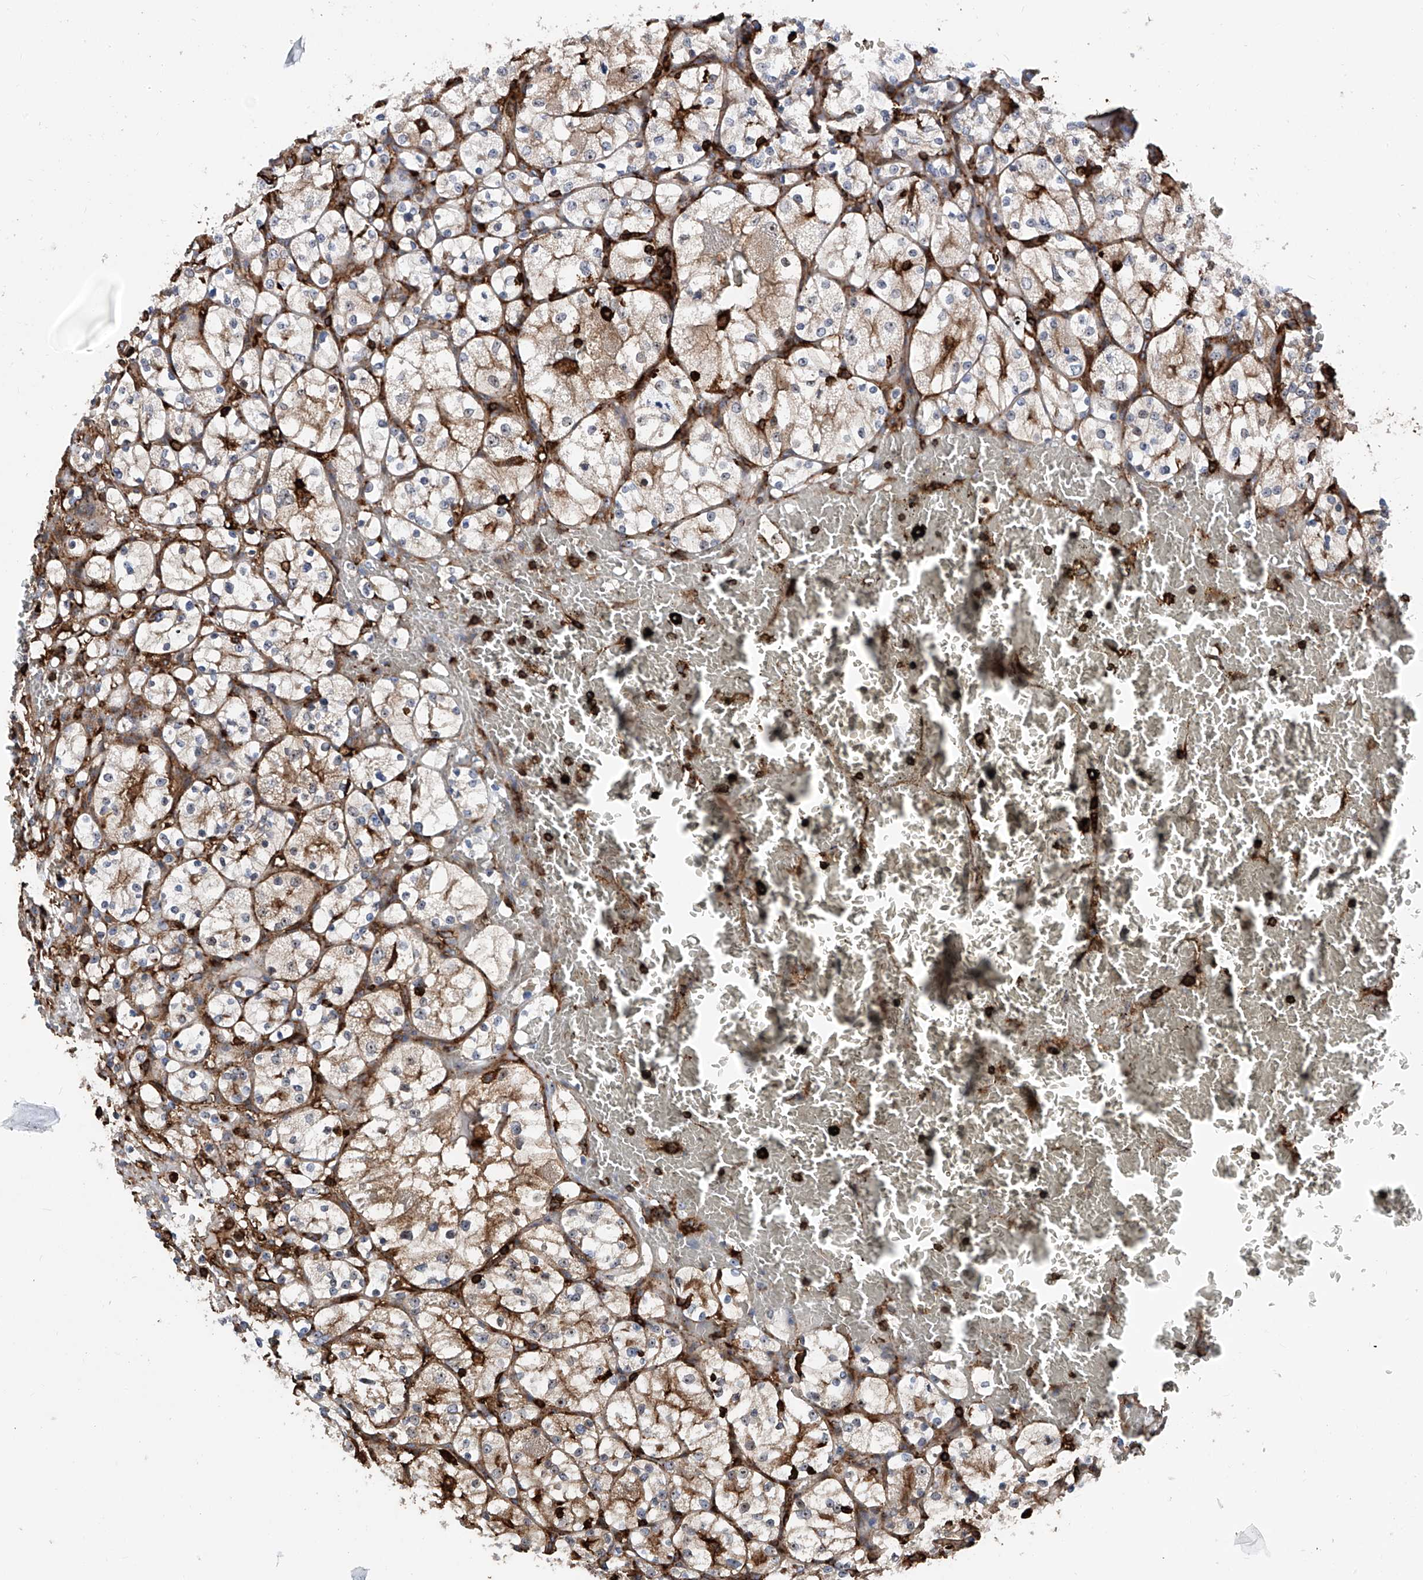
{"staining": {"intensity": "moderate", "quantity": "<25%", "location": "cytoplasmic/membranous"}, "tissue": "renal cancer", "cell_type": "Tumor cells", "image_type": "cancer", "snomed": [{"axis": "morphology", "description": "Adenocarcinoma, NOS"}, {"axis": "topography", "description": "Kidney"}], "caption": "Protein staining shows moderate cytoplasmic/membranous positivity in about <25% of tumor cells in renal cancer (adenocarcinoma). Ihc stains the protein in brown and the nuclei are stained blue.", "gene": "ZNF484", "patient": {"sex": "female", "age": 69}}